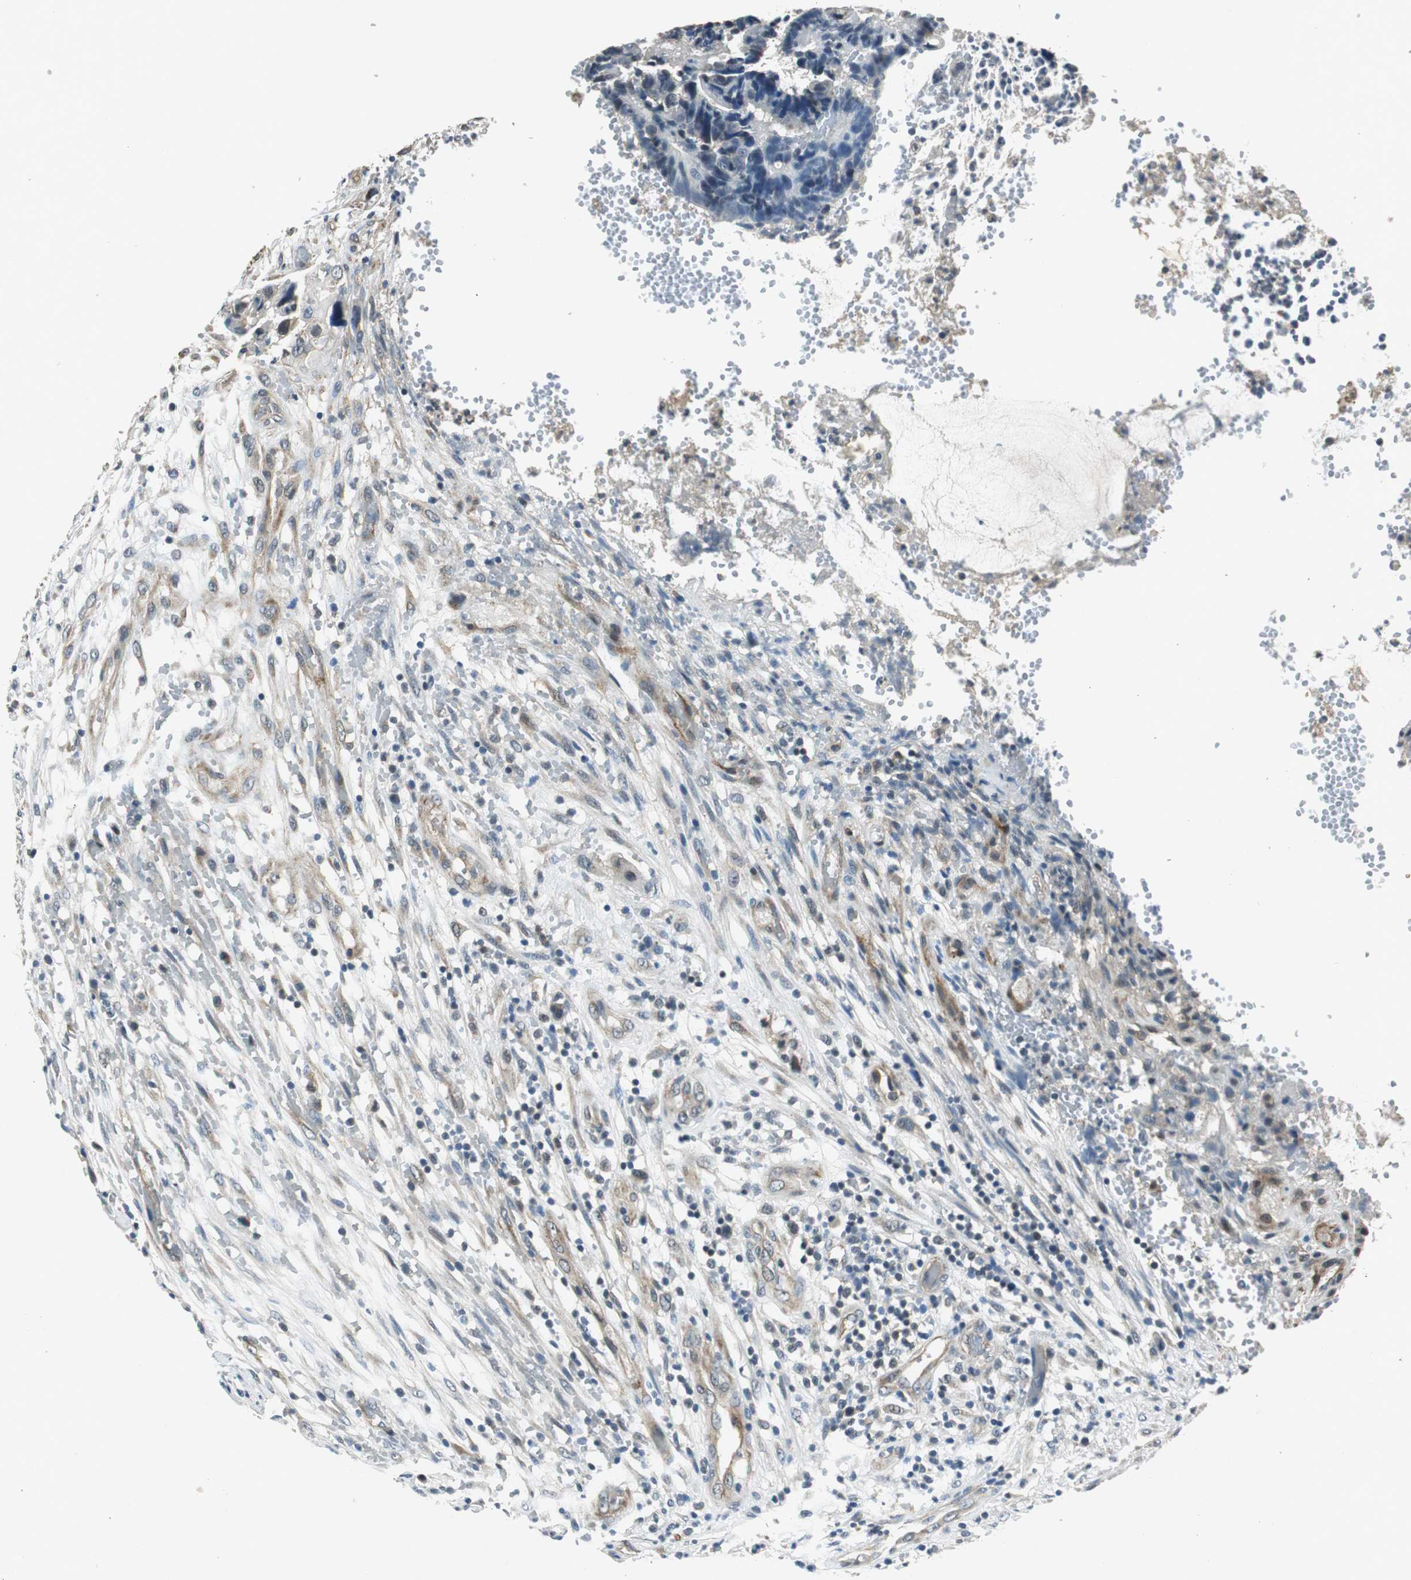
{"staining": {"intensity": "negative", "quantity": "none", "location": "none"}, "tissue": "colorectal cancer", "cell_type": "Tumor cells", "image_type": "cancer", "snomed": [{"axis": "morphology", "description": "Adenocarcinoma, NOS"}, {"axis": "topography", "description": "Colon"}], "caption": "Protein analysis of colorectal cancer (adenocarcinoma) reveals no significant staining in tumor cells.", "gene": "PSMB4", "patient": {"sex": "female", "age": 57}}